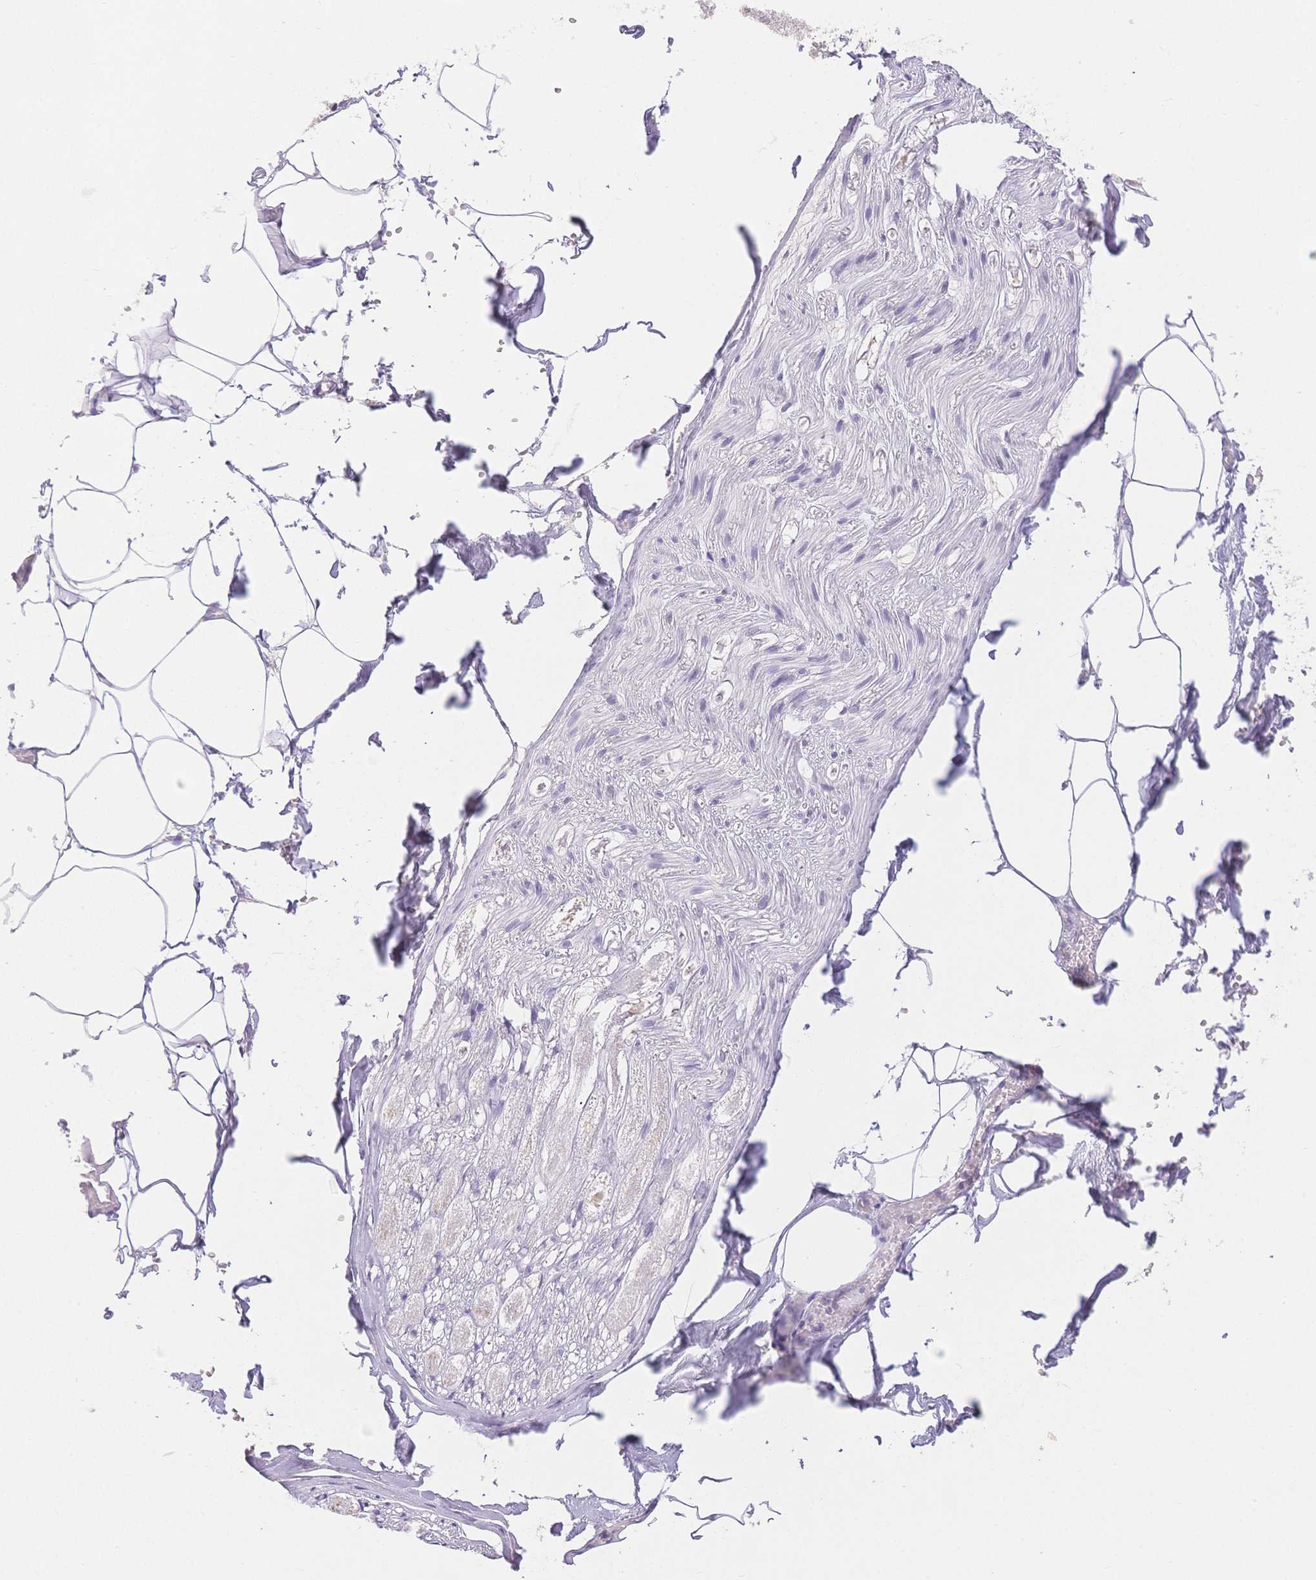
{"staining": {"intensity": "negative", "quantity": "none", "location": "none"}, "tissue": "adipose tissue", "cell_type": "Adipocytes", "image_type": "normal", "snomed": [{"axis": "morphology", "description": "Normal tissue, NOS"}, {"axis": "topography", "description": "Prostate"}, {"axis": "topography", "description": "Peripheral nerve tissue"}], "caption": "There is no significant staining in adipocytes of adipose tissue. (DAB IHC with hematoxylin counter stain).", "gene": "SUV39H2", "patient": {"sex": "male", "age": 55}}